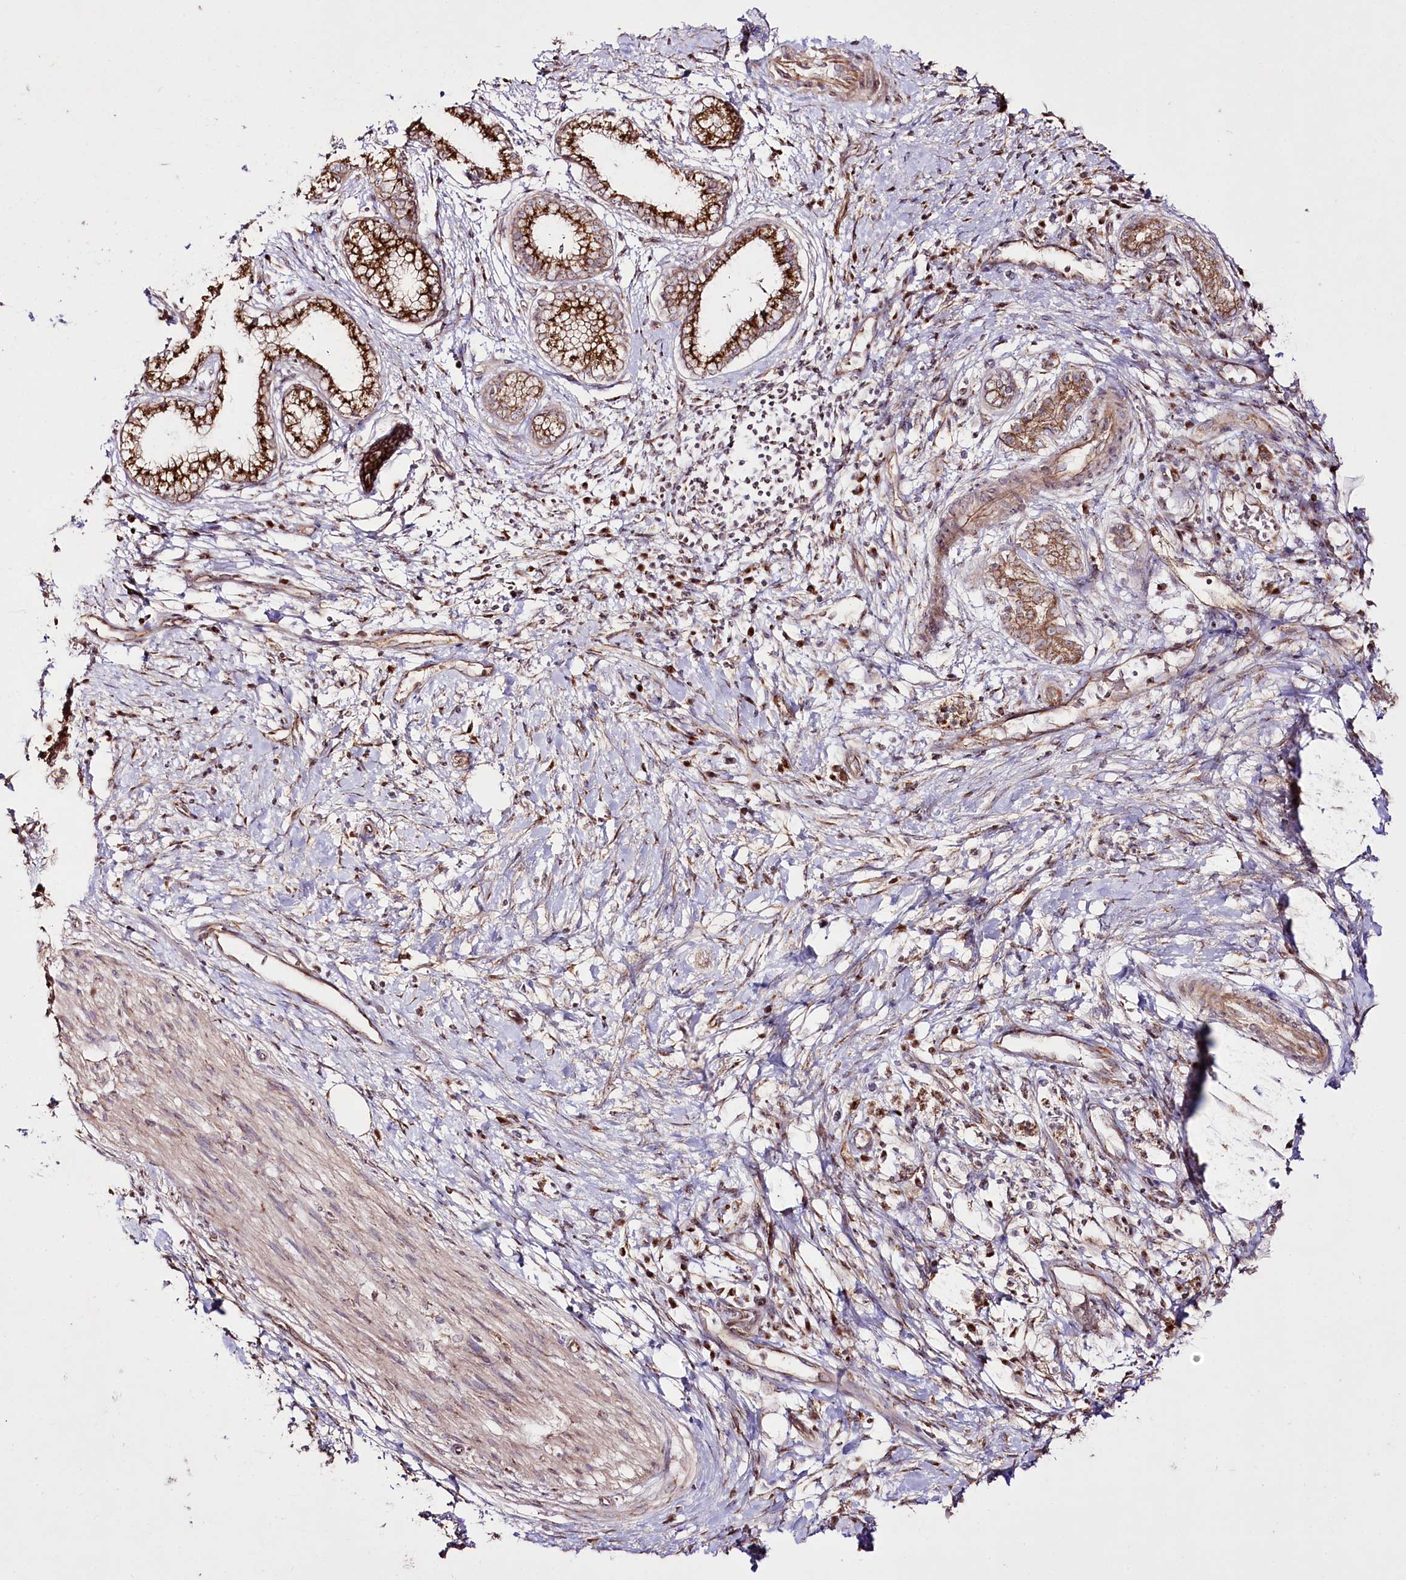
{"staining": {"intensity": "strong", "quantity": ">75%", "location": "cytoplasmic/membranous"}, "tissue": "pancreatic cancer", "cell_type": "Tumor cells", "image_type": "cancer", "snomed": [{"axis": "morphology", "description": "Adenocarcinoma, NOS"}, {"axis": "topography", "description": "Pancreas"}], "caption": "Protein staining of pancreatic cancer (adenocarcinoma) tissue exhibits strong cytoplasmic/membranous staining in approximately >75% of tumor cells.", "gene": "REXO2", "patient": {"sex": "male", "age": 68}}